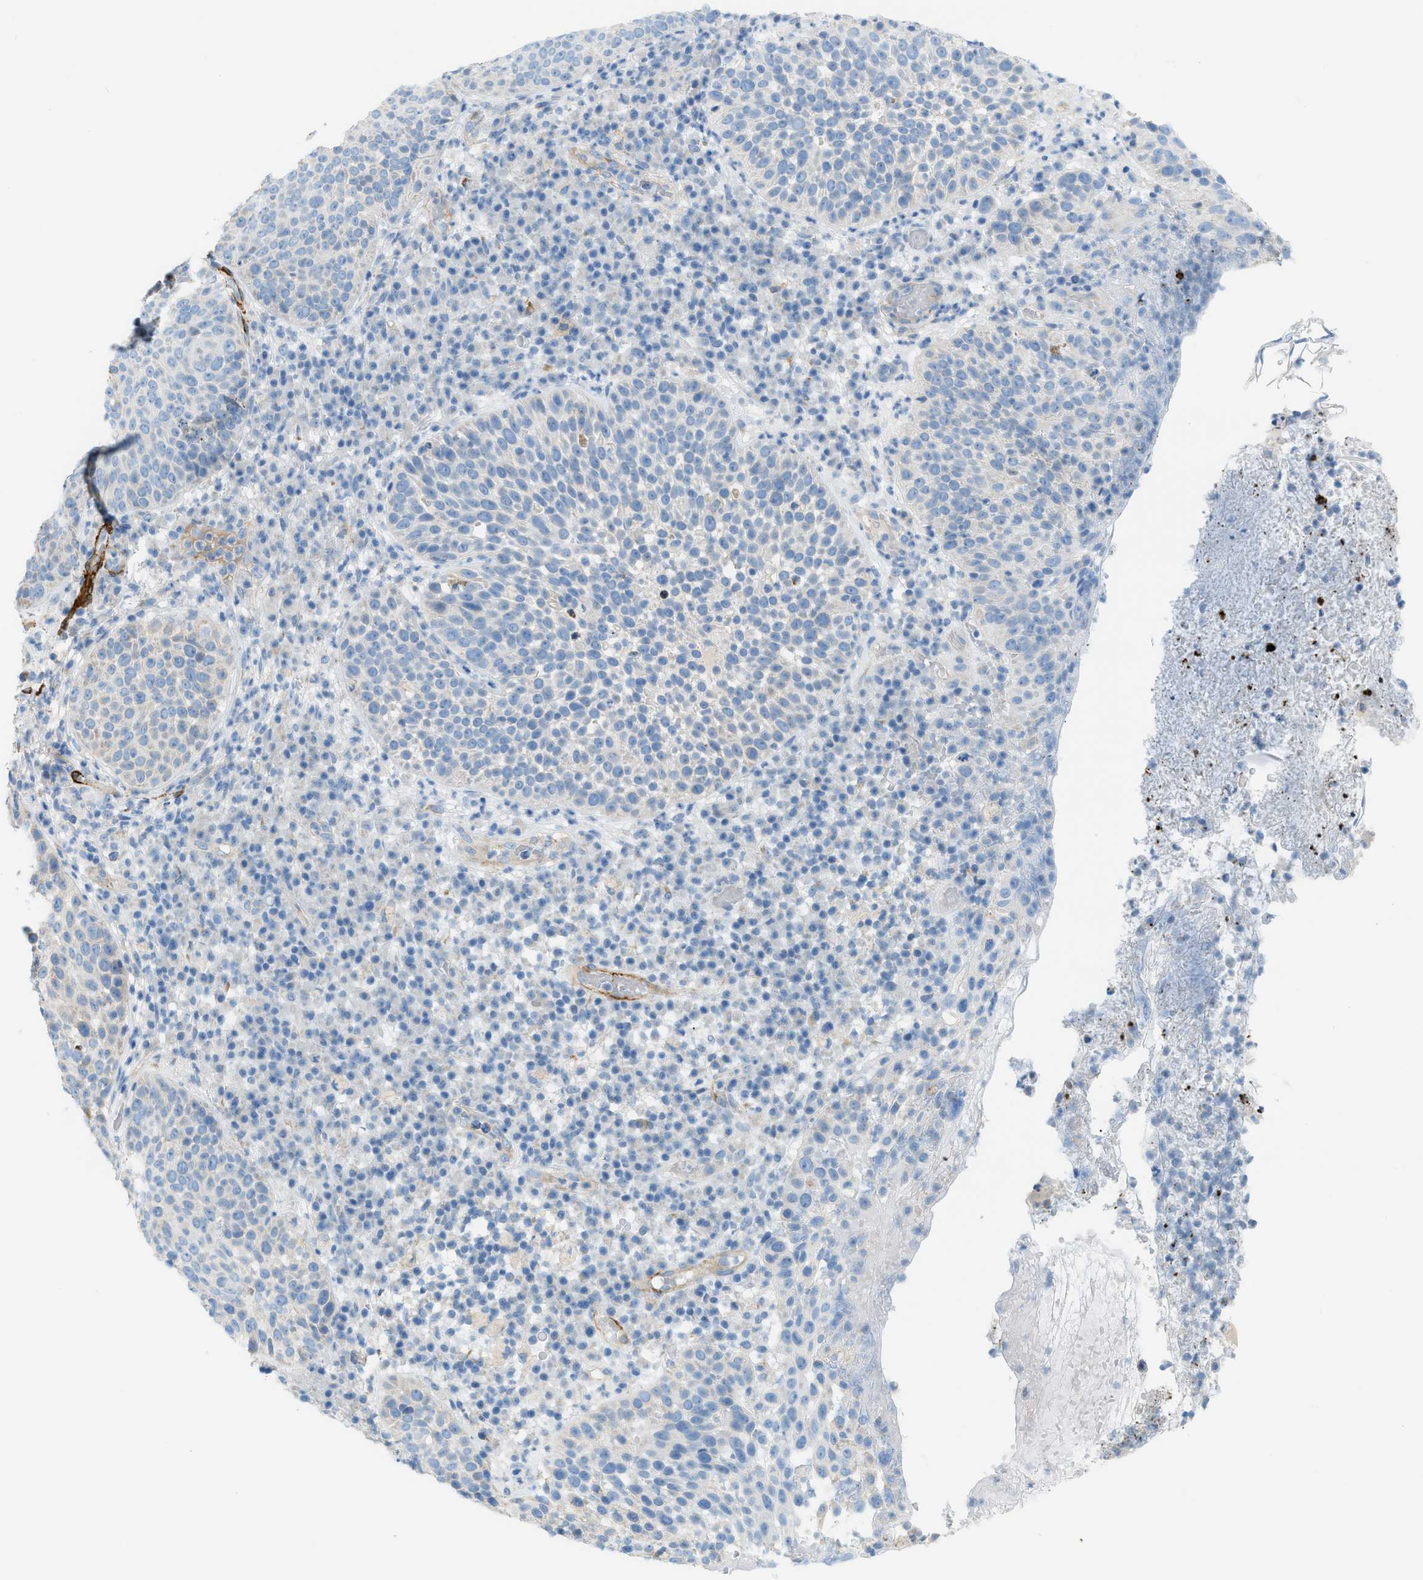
{"staining": {"intensity": "negative", "quantity": "none", "location": "none"}, "tissue": "skin cancer", "cell_type": "Tumor cells", "image_type": "cancer", "snomed": [{"axis": "morphology", "description": "Squamous cell carcinoma in situ, NOS"}, {"axis": "morphology", "description": "Squamous cell carcinoma, NOS"}, {"axis": "topography", "description": "Skin"}], "caption": "The photomicrograph shows no significant staining in tumor cells of skin squamous cell carcinoma in situ.", "gene": "MYH11", "patient": {"sex": "male", "age": 93}}